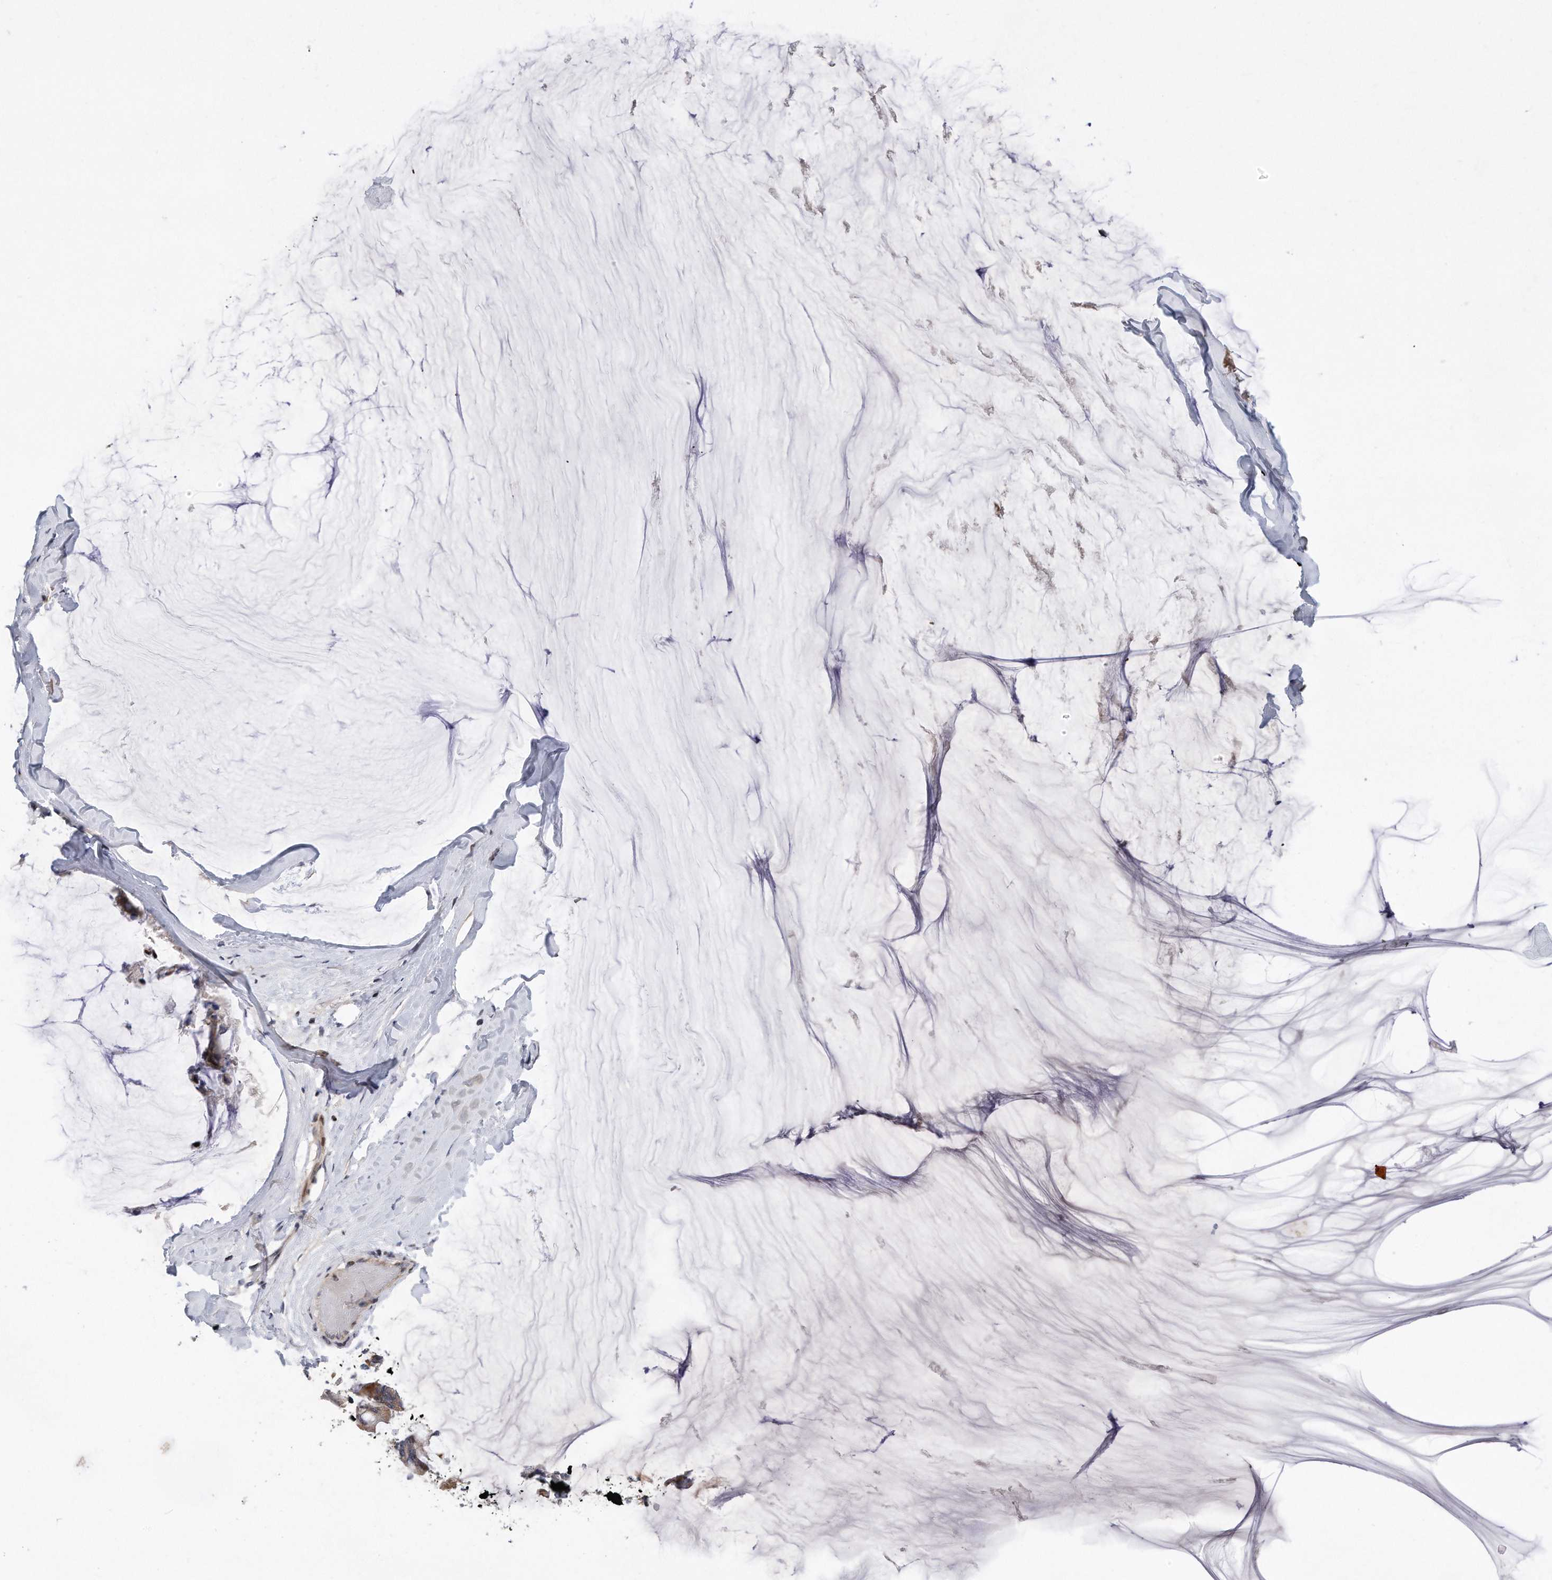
{"staining": {"intensity": "strong", "quantity": ">75%", "location": "cytoplasmic/membranous"}, "tissue": "ovarian cancer", "cell_type": "Tumor cells", "image_type": "cancer", "snomed": [{"axis": "morphology", "description": "Cystadenocarcinoma, mucinous, NOS"}, {"axis": "topography", "description": "Ovary"}], "caption": "Ovarian cancer stained with a protein marker shows strong staining in tumor cells.", "gene": "CDH12", "patient": {"sex": "female", "age": 39}}